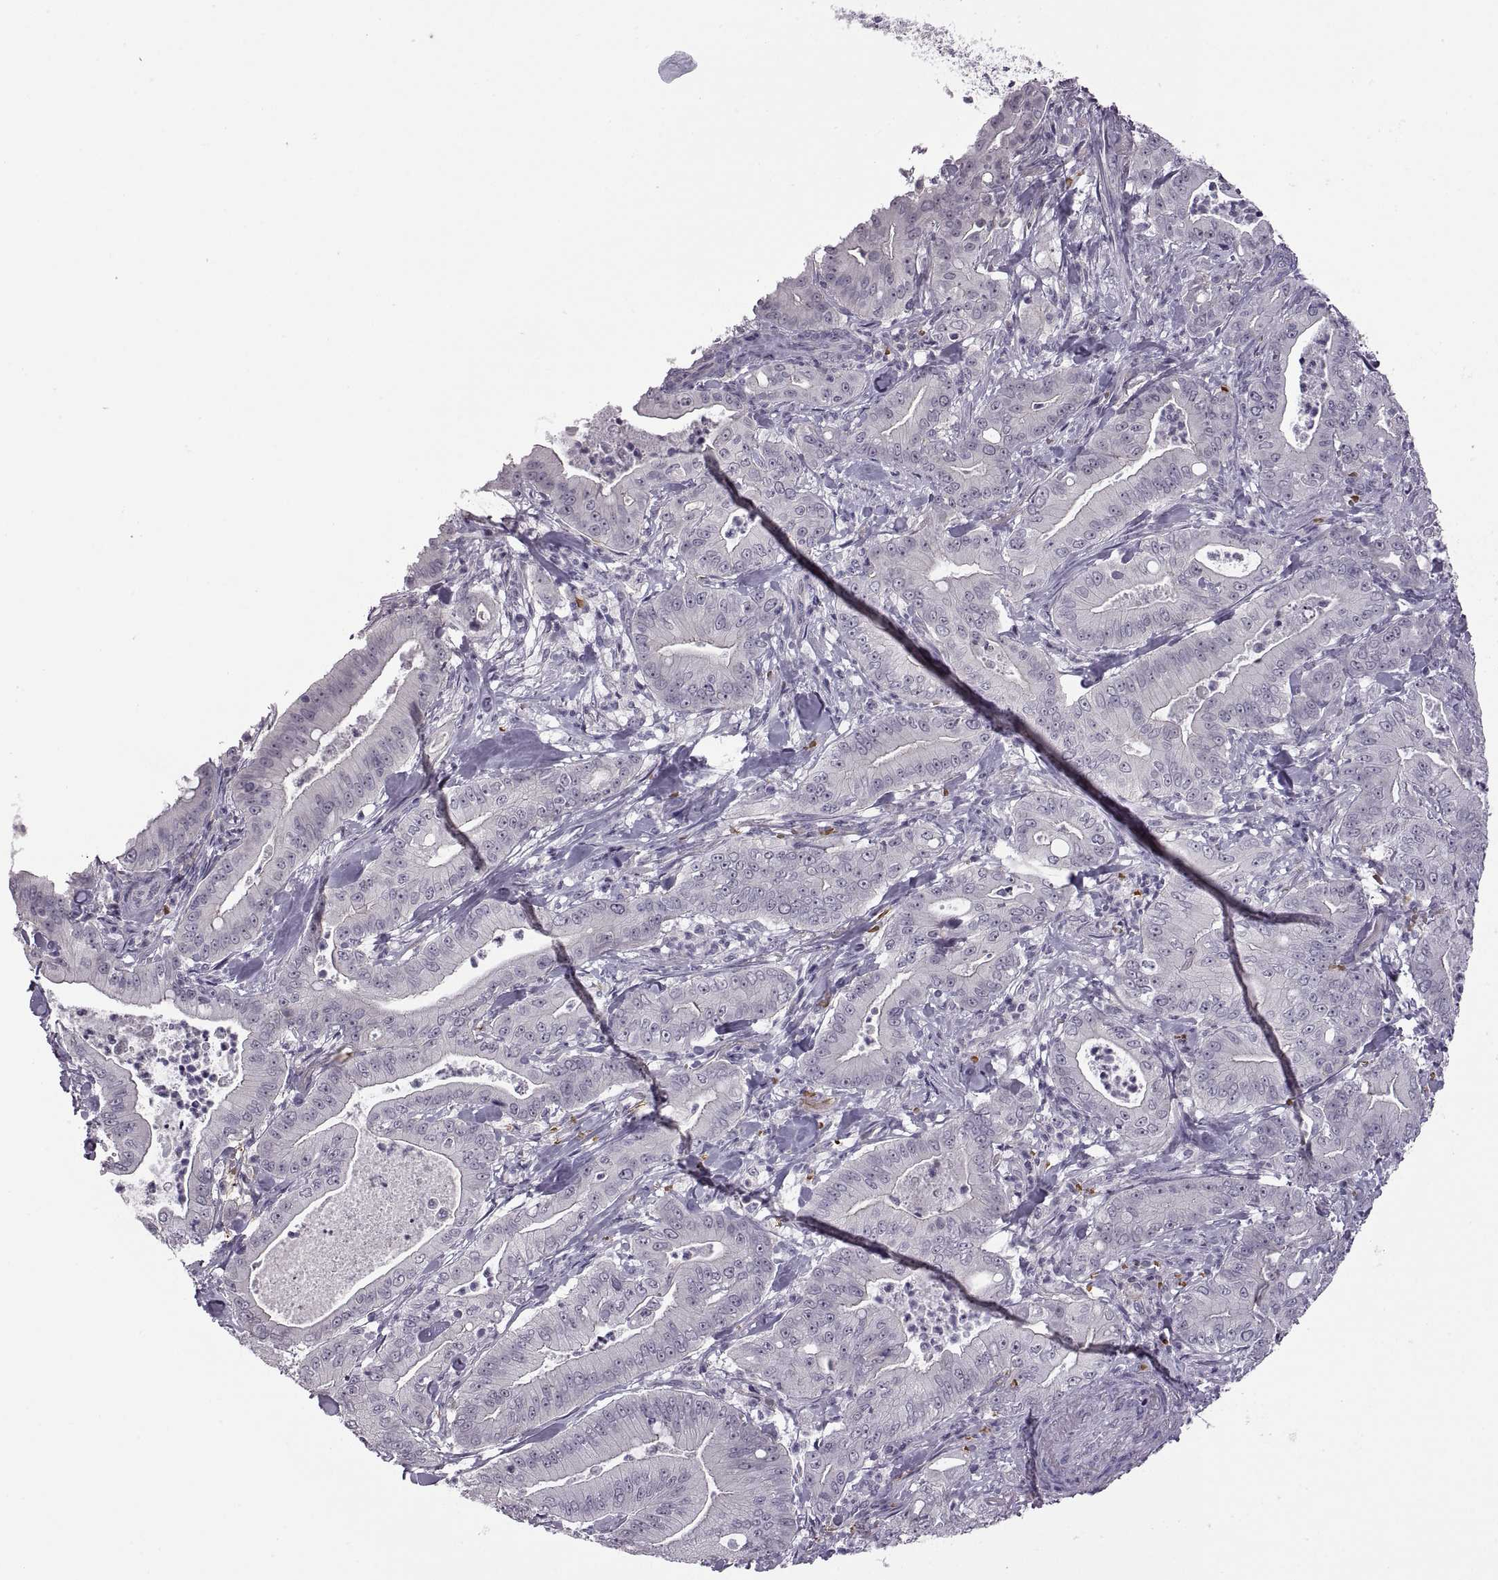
{"staining": {"intensity": "negative", "quantity": "none", "location": "none"}, "tissue": "pancreatic cancer", "cell_type": "Tumor cells", "image_type": "cancer", "snomed": [{"axis": "morphology", "description": "Adenocarcinoma, NOS"}, {"axis": "topography", "description": "Pancreas"}], "caption": "Image shows no protein staining in tumor cells of pancreatic cancer (adenocarcinoma) tissue.", "gene": "MEIOC", "patient": {"sex": "male", "age": 71}}